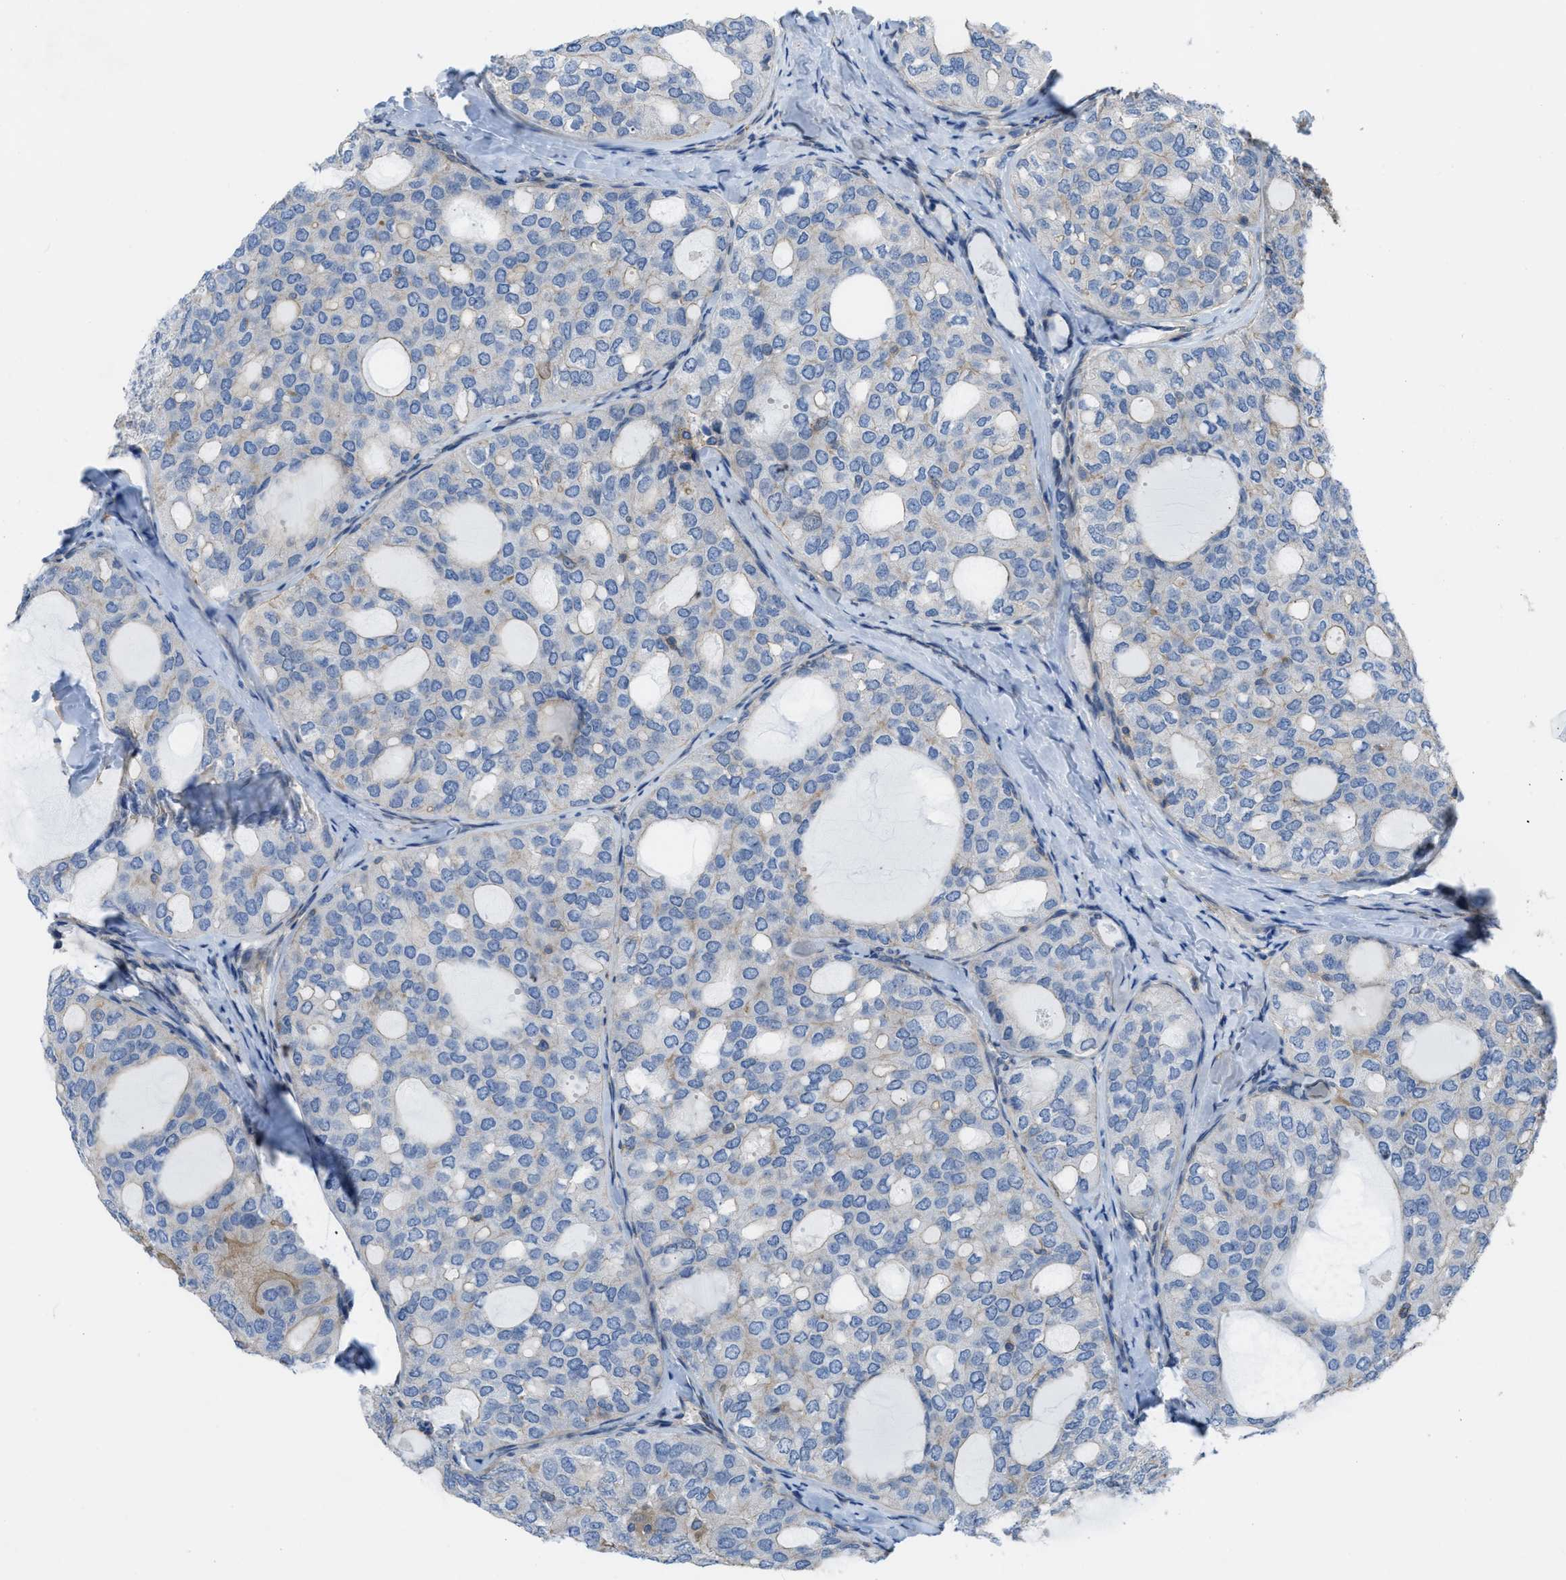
{"staining": {"intensity": "negative", "quantity": "none", "location": "none"}, "tissue": "thyroid cancer", "cell_type": "Tumor cells", "image_type": "cancer", "snomed": [{"axis": "morphology", "description": "Follicular adenoma carcinoma, NOS"}, {"axis": "topography", "description": "Thyroid gland"}], "caption": "Photomicrograph shows no protein expression in tumor cells of follicular adenoma carcinoma (thyroid) tissue.", "gene": "MYO18A", "patient": {"sex": "male", "age": 75}}